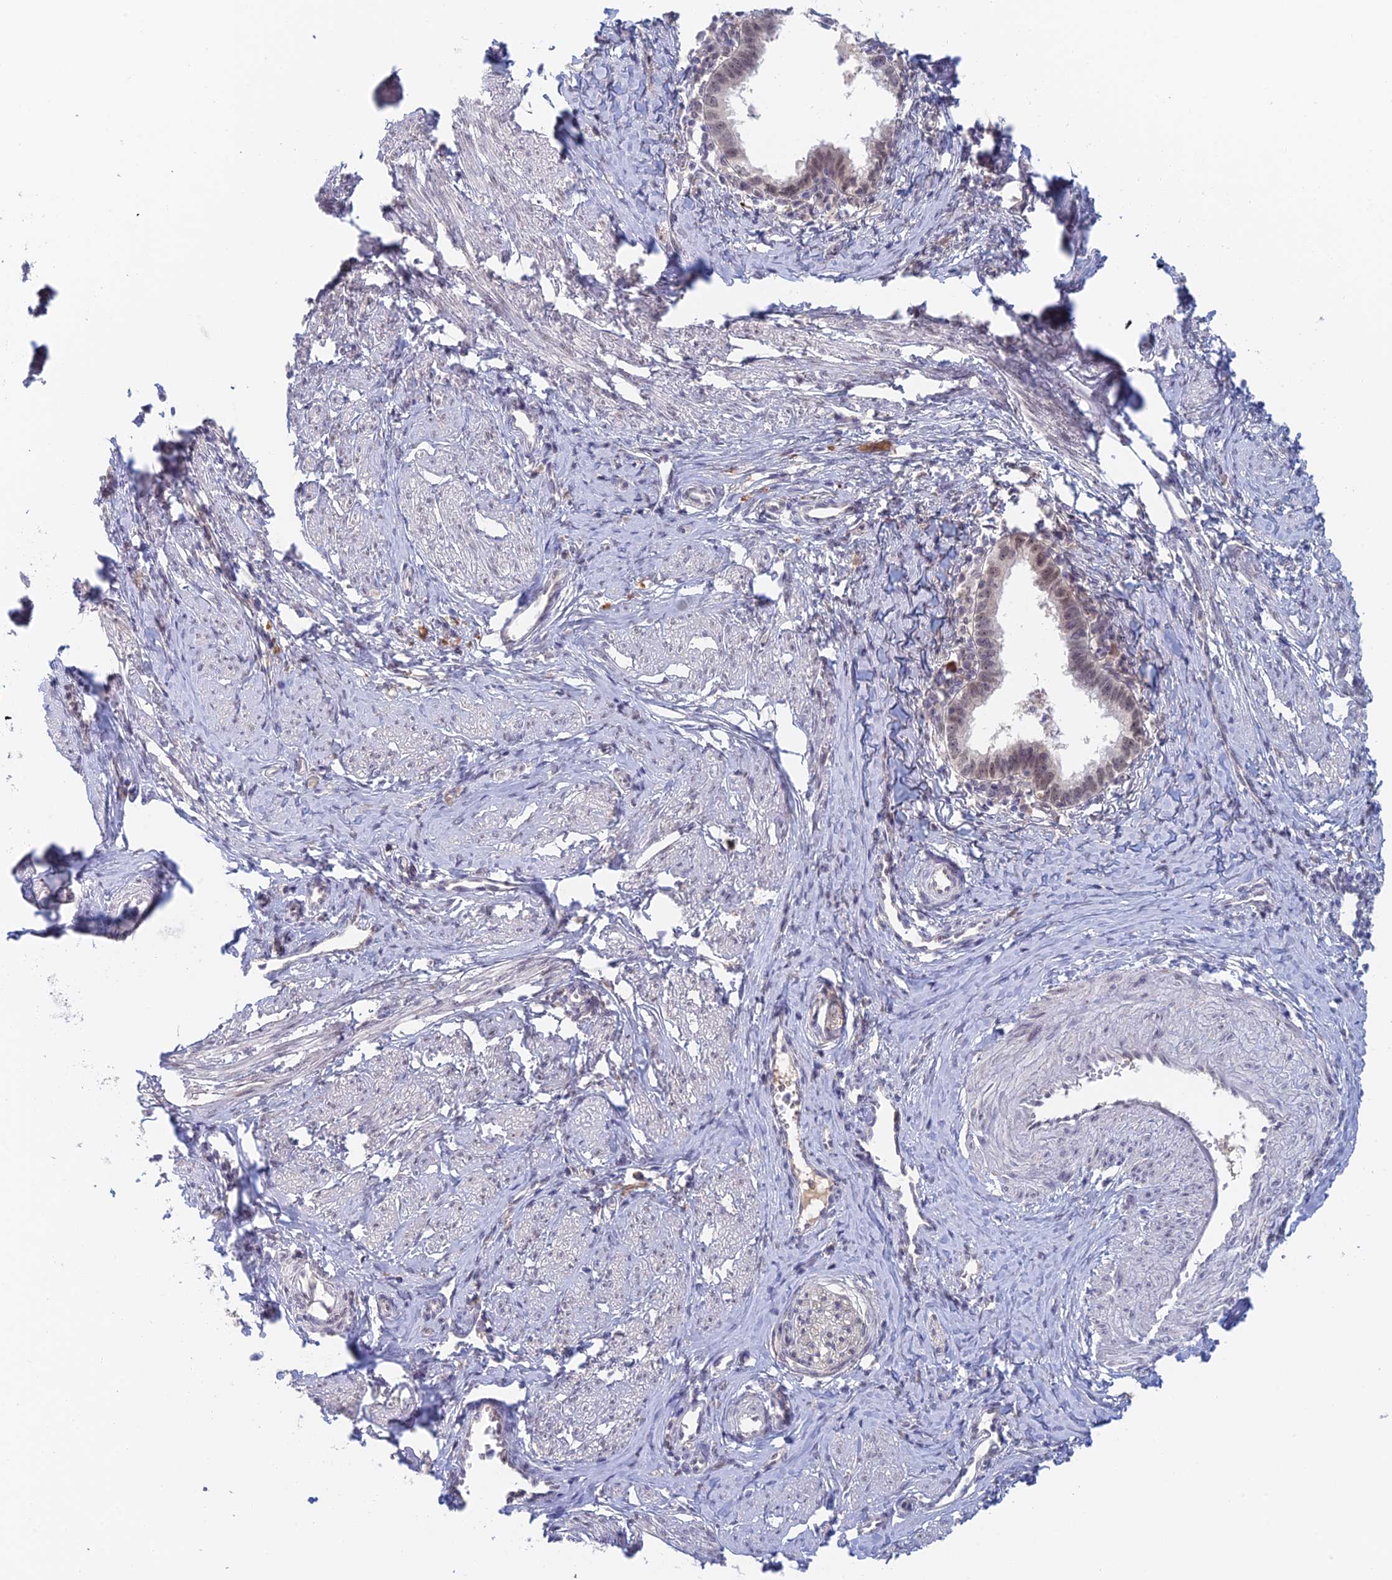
{"staining": {"intensity": "moderate", "quantity": "25%-75%", "location": "nuclear"}, "tissue": "cervical cancer", "cell_type": "Tumor cells", "image_type": "cancer", "snomed": [{"axis": "morphology", "description": "Adenocarcinoma, NOS"}, {"axis": "topography", "description": "Cervix"}], "caption": "Tumor cells demonstrate medium levels of moderate nuclear staining in about 25%-75% of cells in cervical adenocarcinoma.", "gene": "ZUP1", "patient": {"sex": "female", "age": 36}}